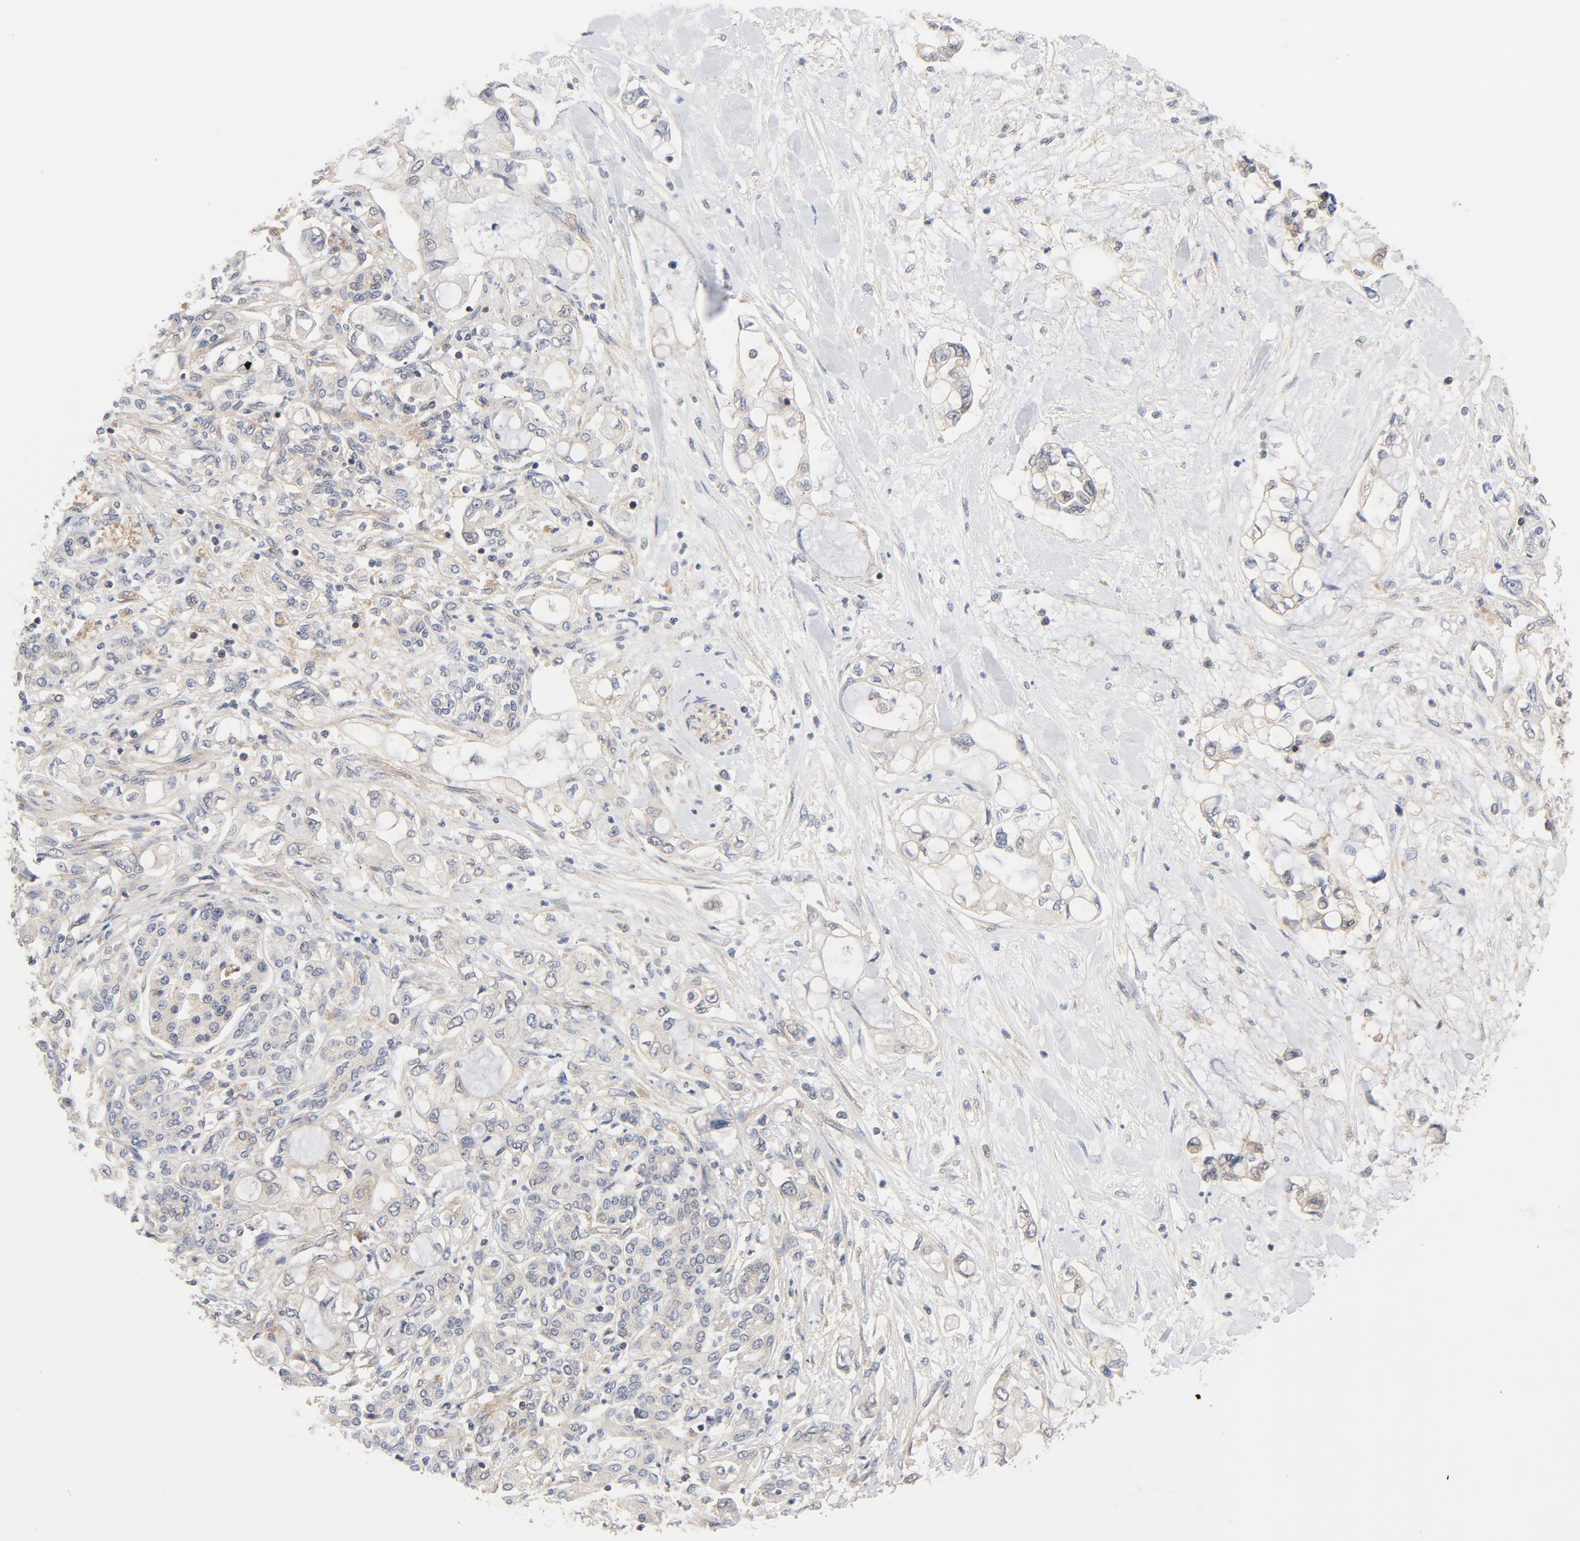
{"staining": {"intensity": "negative", "quantity": "none", "location": "none"}, "tissue": "pancreatic cancer", "cell_type": "Tumor cells", "image_type": "cancer", "snomed": [{"axis": "morphology", "description": "Adenocarcinoma, NOS"}, {"axis": "topography", "description": "Pancreas"}], "caption": "Histopathology image shows no protein expression in tumor cells of adenocarcinoma (pancreatic) tissue.", "gene": "MAP2K7", "patient": {"sex": "female", "age": 70}}